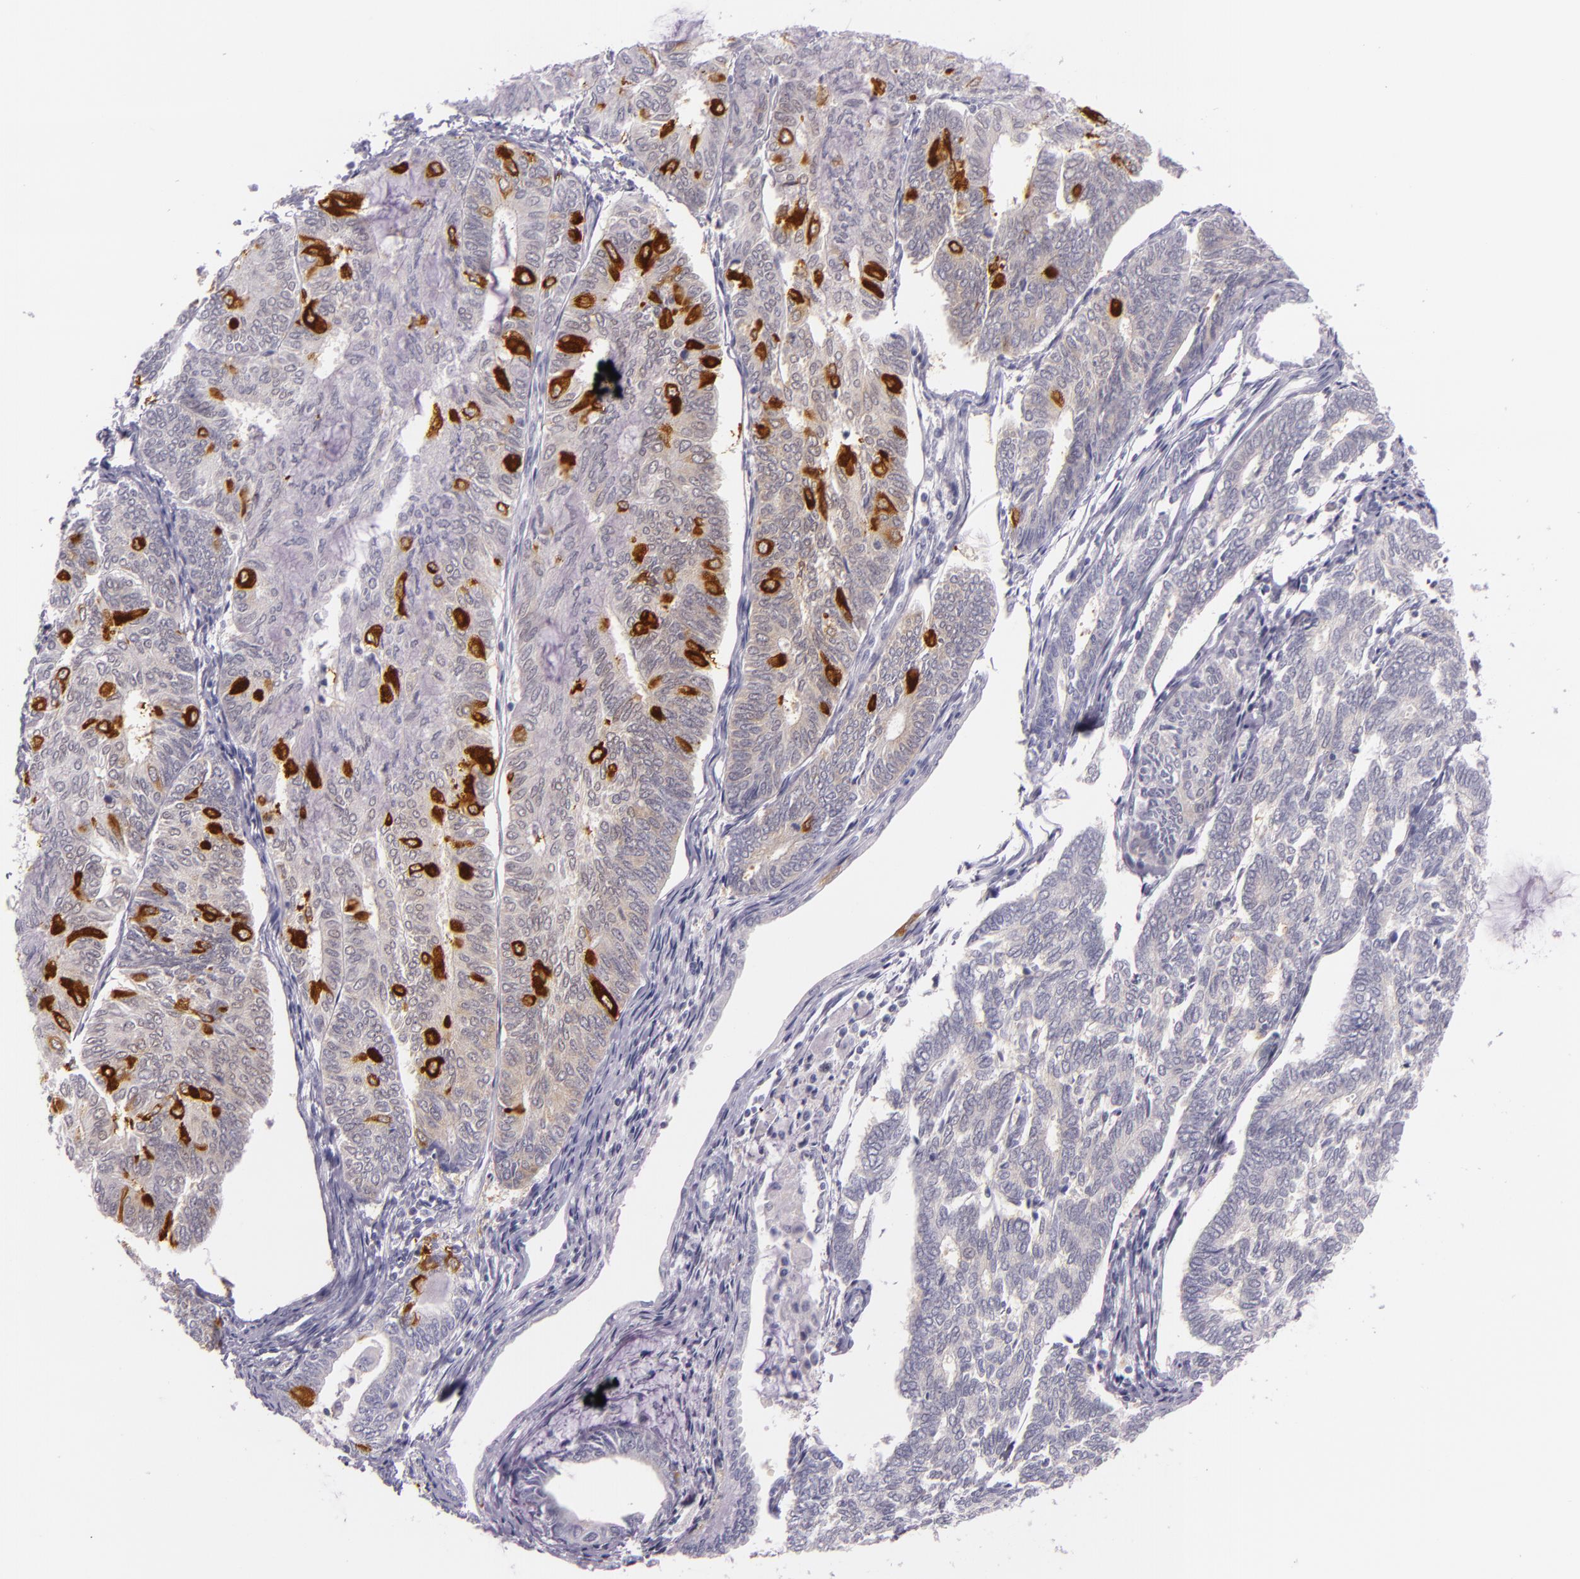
{"staining": {"intensity": "strong", "quantity": "<25%", "location": "cytoplasmic/membranous"}, "tissue": "endometrial cancer", "cell_type": "Tumor cells", "image_type": "cancer", "snomed": [{"axis": "morphology", "description": "Adenocarcinoma, NOS"}, {"axis": "topography", "description": "Endometrium"}], "caption": "Endometrial cancer (adenocarcinoma) stained for a protein (brown) demonstrates strong cytoplasmic/membranous positive positivity in approximately <25% of tumor cells.", "gene": "HSP90AA1", "patient": {"sex": "female", "age": 59}}